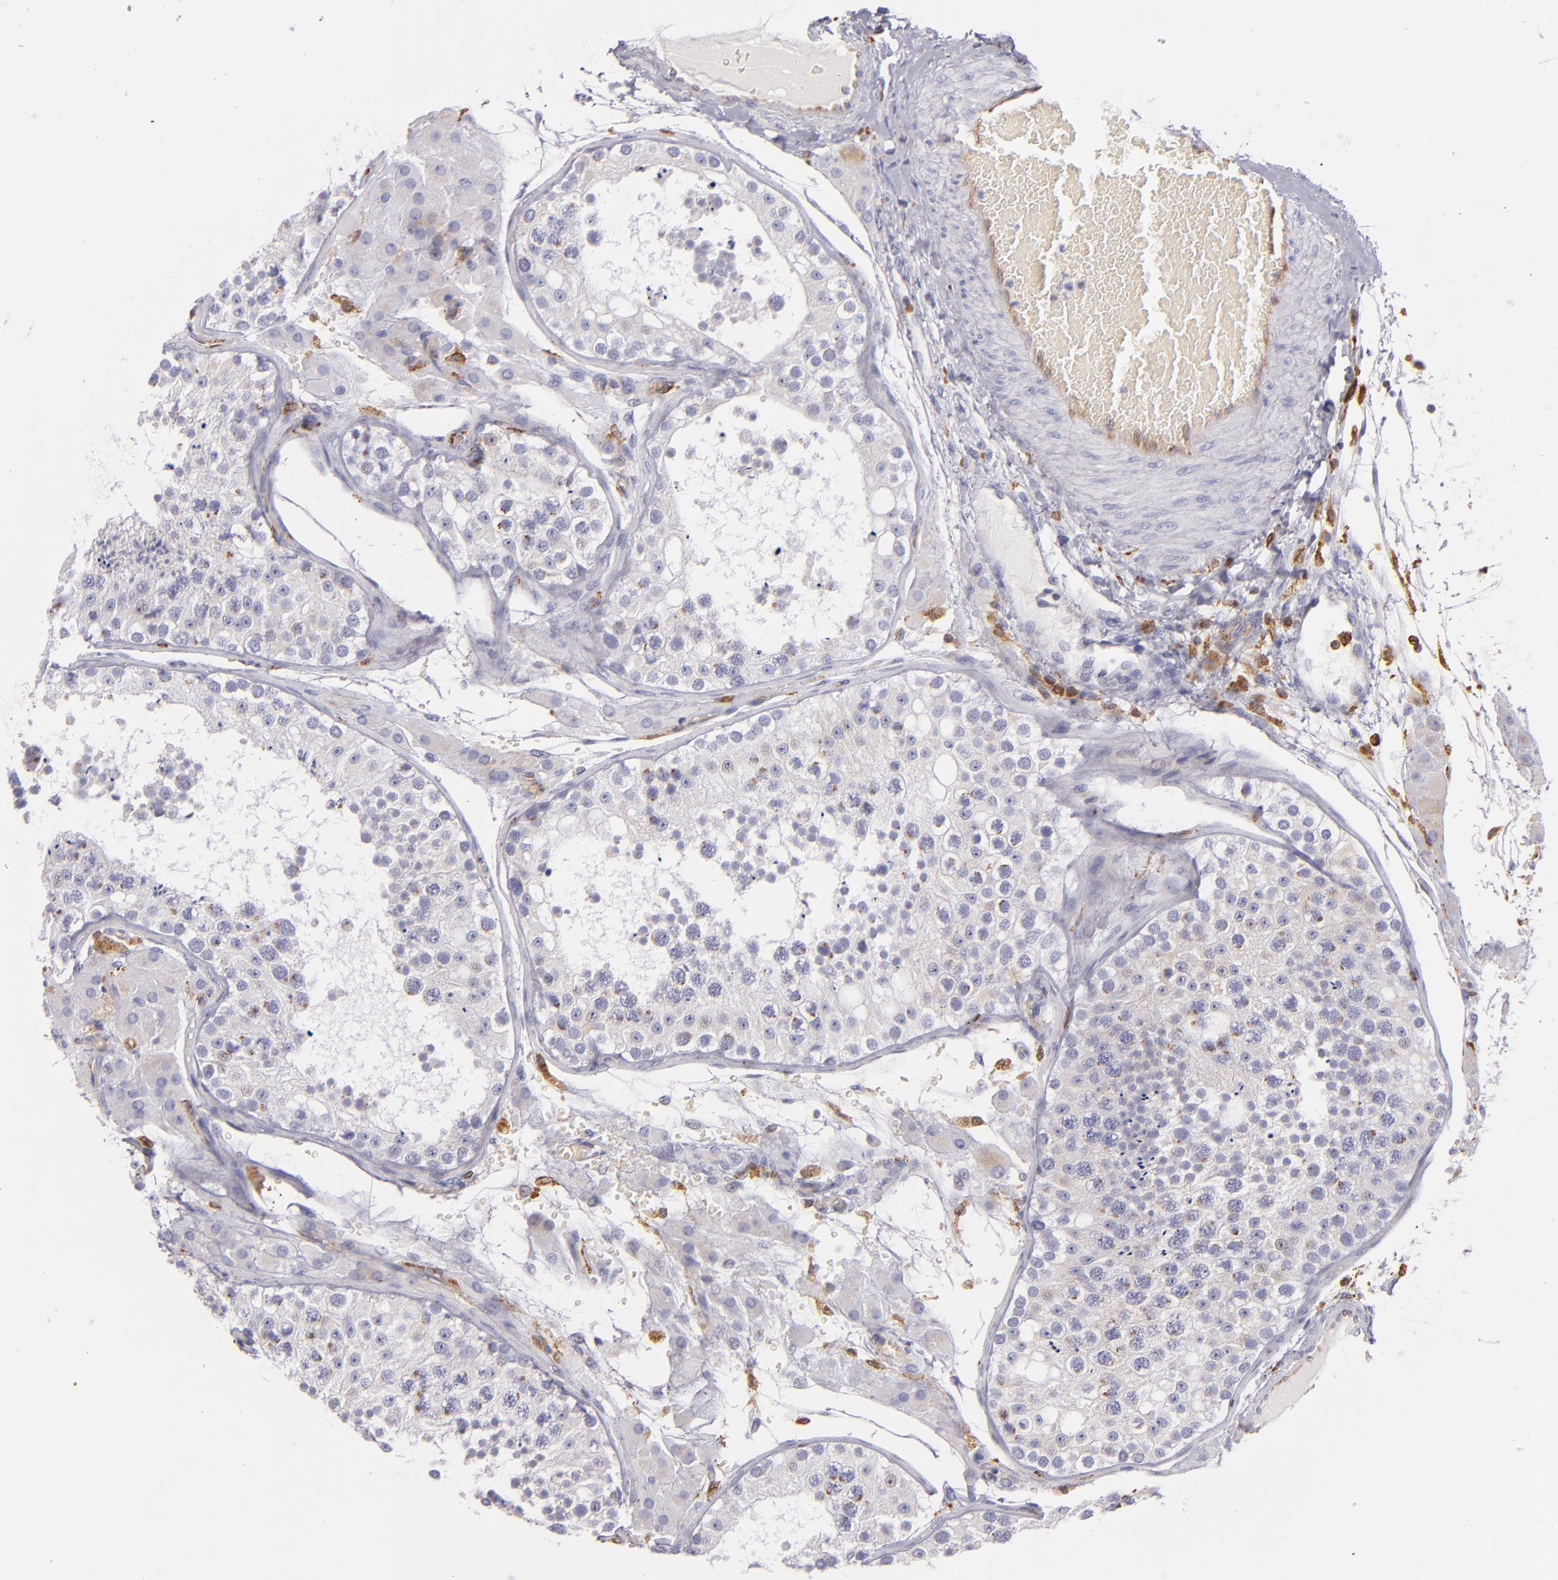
{"staining": {"intensity": "weak", "quantity": "<25%", "location": "cytoplasmic/membranous"}, "tissue": "testis", "cell_type": "Cells in seminiferous ducts", "image_type": "normal", "snomed": [{"axis": "morphology", "description": "Normal tissue, NOS"}, {"axis": "topography", "description": "Testis"}], "caption": "Micrograph shows no protein staining in cells in seminiferous ducts of benign testis.", "gene": "CD74", "patient": {"sex": "male", "age": 26}}